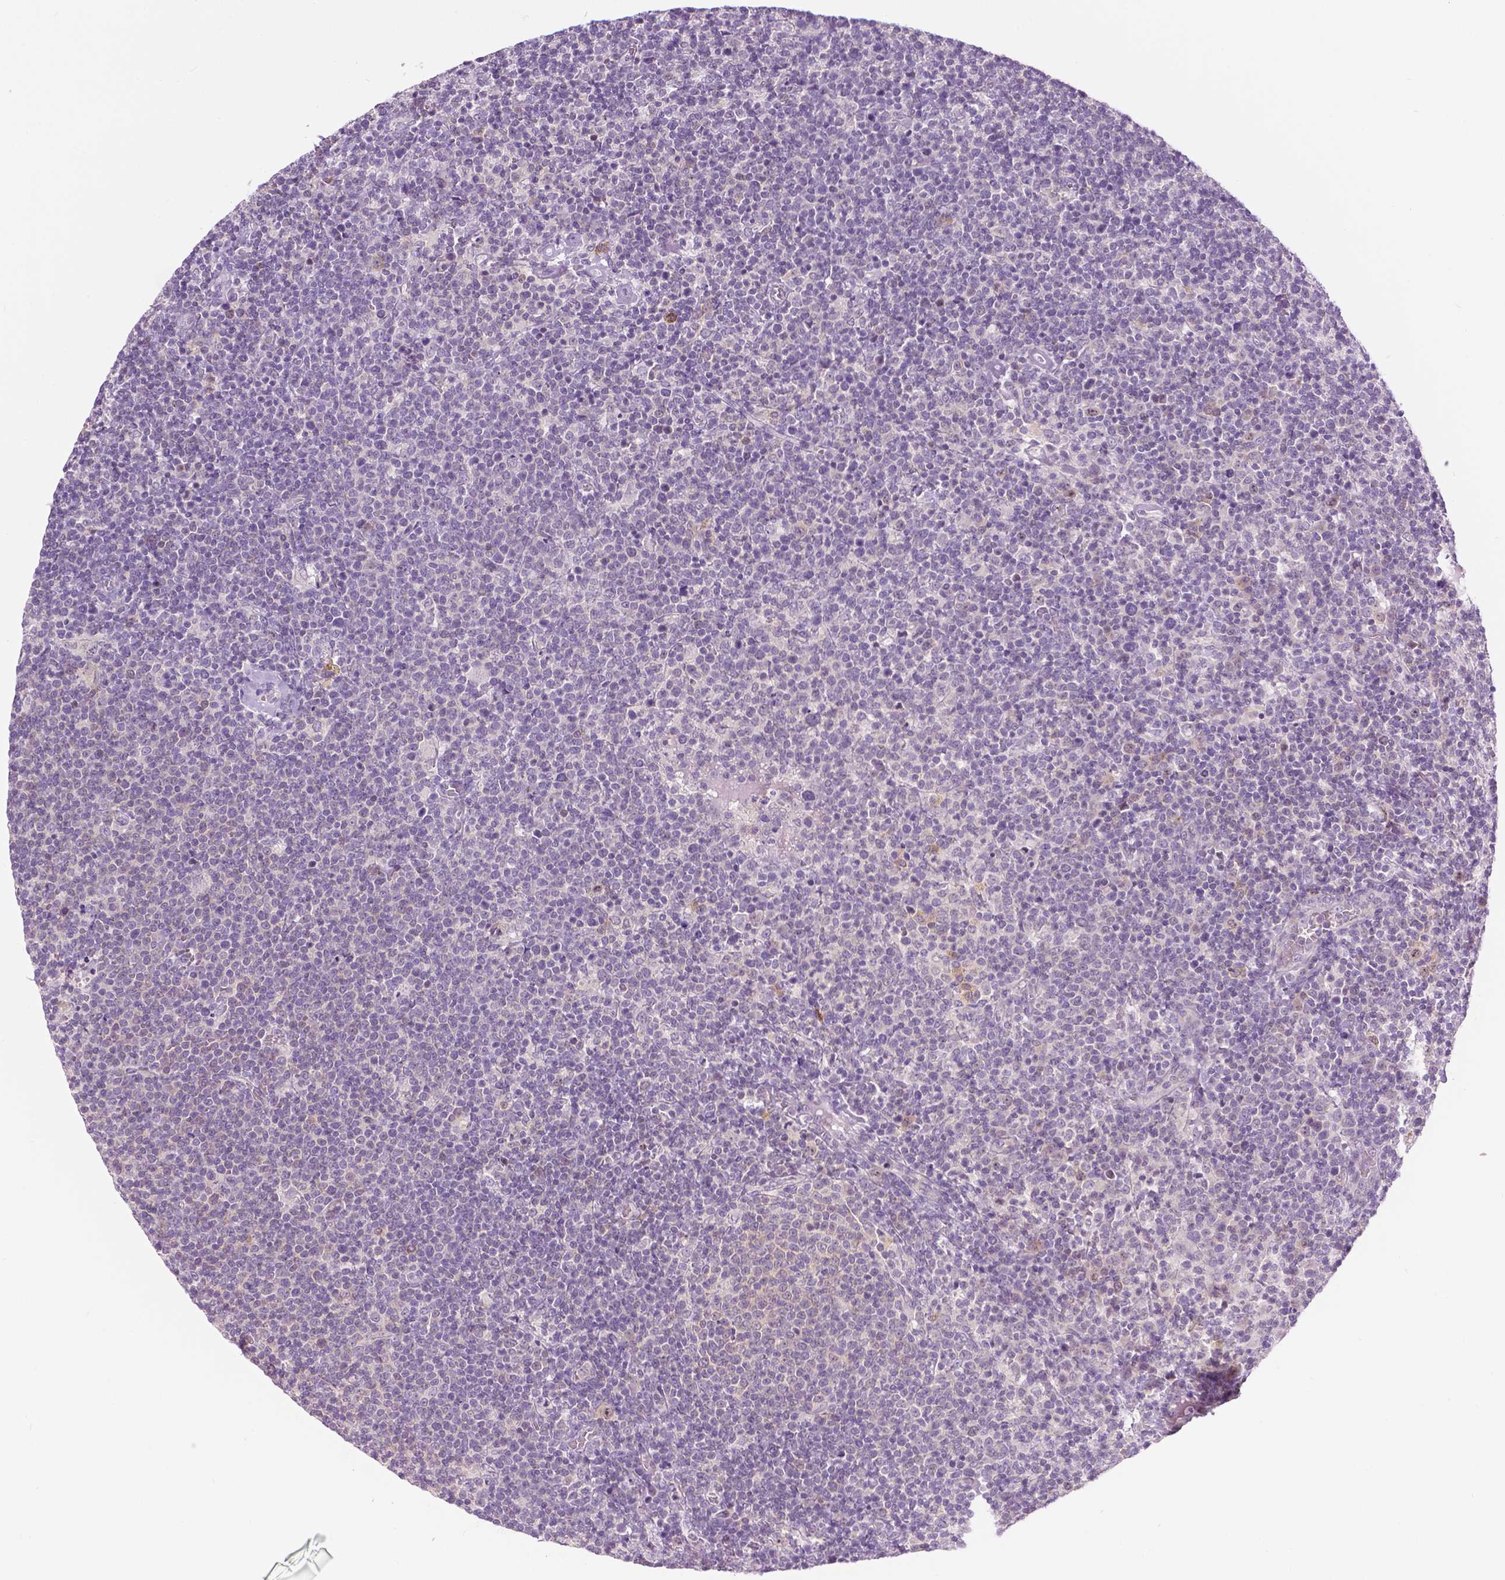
{"staining": {"intensity": "negative", "quantity": "none", "location": "none"}, "tissue": "lymphoma", "cell_type": "Tumor cells", "image_type": "cancer", "snomed": [{"axis": "morphology", "description": "Malignant lymphoma, non-Hodgkin's type, High grade"}, {"axis": "topography", "description": "Lymph node"}], "caption": "DAB (3,3'-diaminobenzidine) immunohistochemical staining of lymphoma reveals no significant staining in tumor cells.", "gene": "DENND4A", "patient": {"sex": "male", "age": 61}}